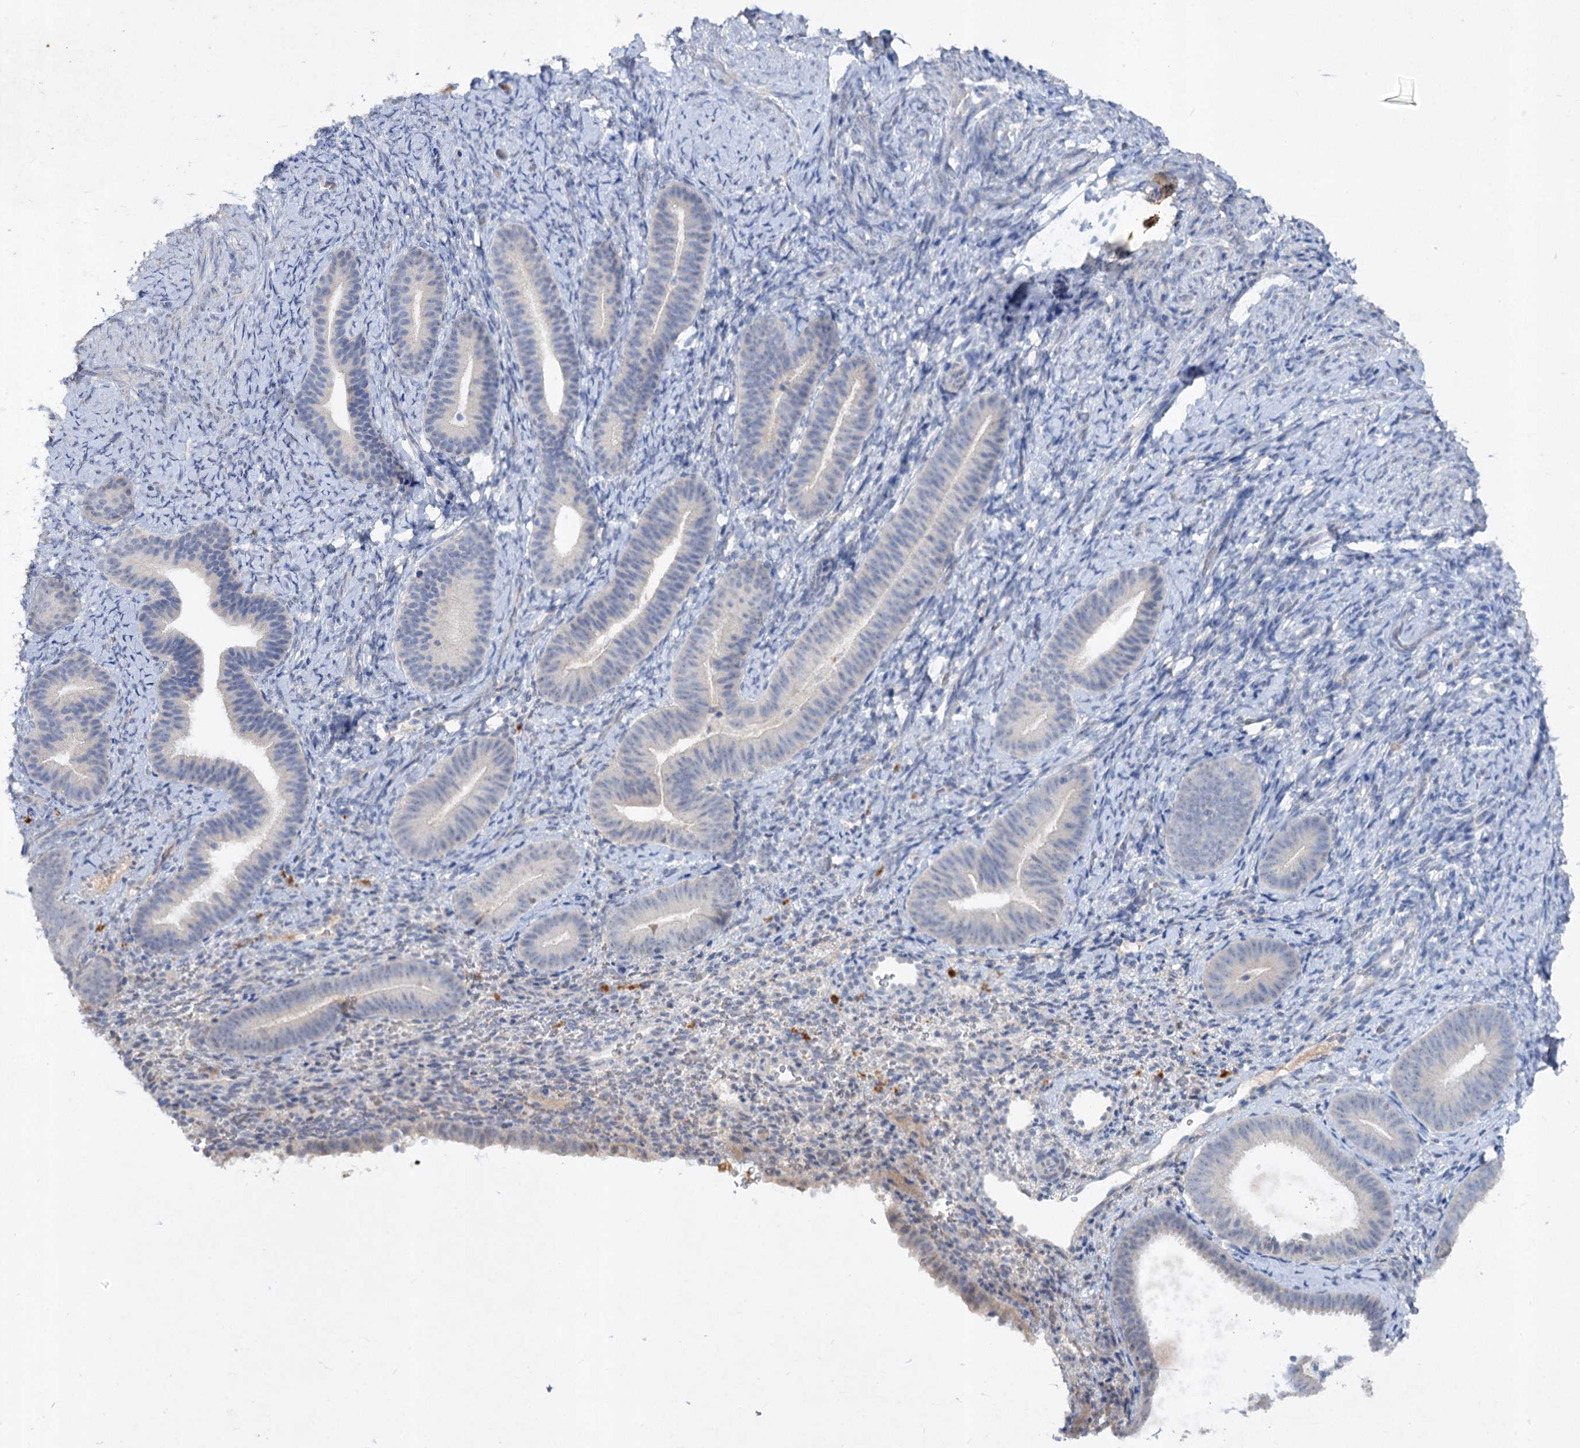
{"staining": {"intensity": "negative", "quantity": "none", "location": "none"}, "tissue": "endometrium", "cell_type": "Cells in endometrial stroma", "image_type": "normal", "snomed": [{"axis": "morphology", "description": "Normal tissue, NOS"}, {"axis": "topography", "description": "Endometrium"}], "caption": "Endometrium stained for a protein using immunohistochemistry displays no staining cells in endometrial stroma.", "gene": "ATP4A", "patient": {"sex": "female", "age": 65}}